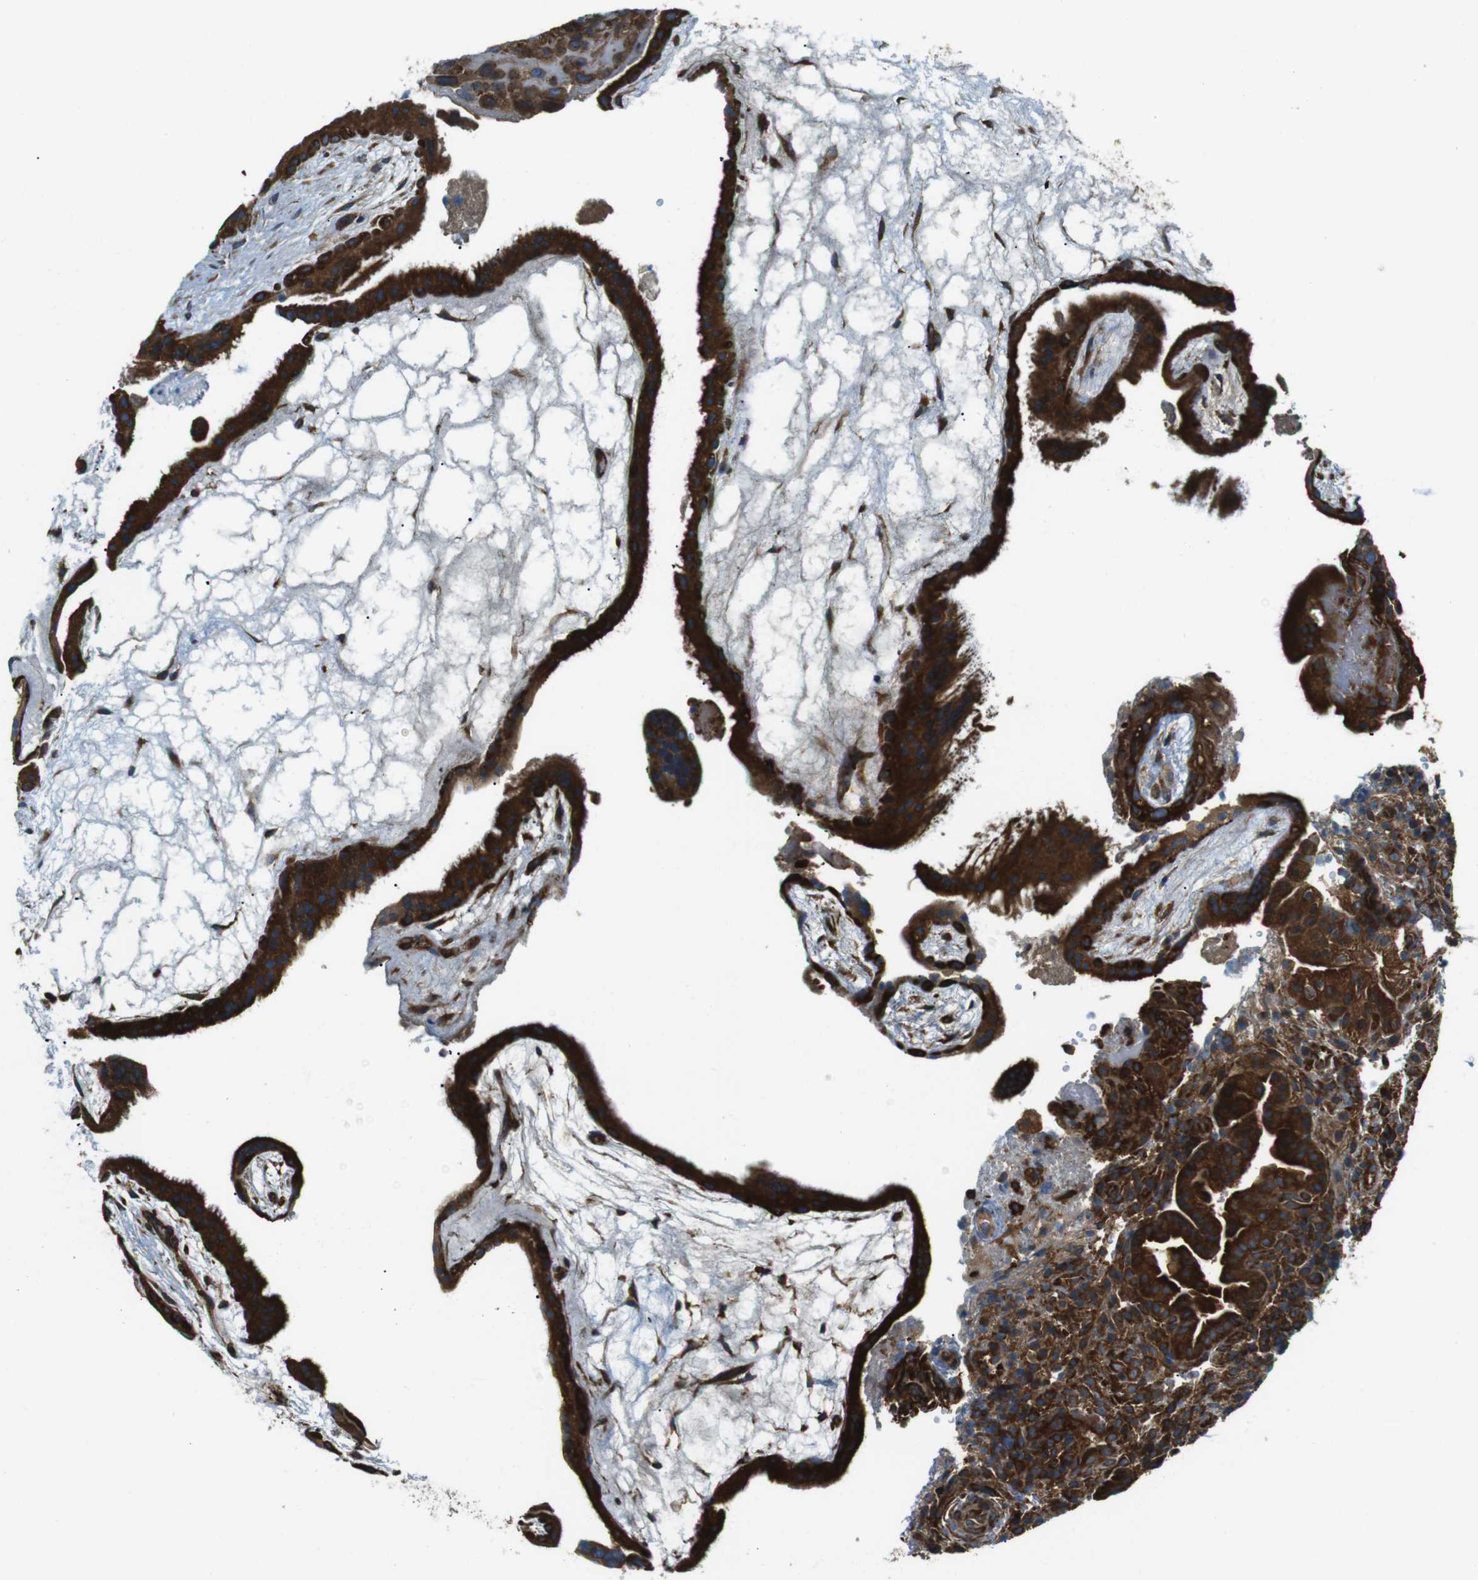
{"staining": {"intensity": "moderate", "quantity": ">75%", "location": "cytoplasmic/membranous"}, "tissue": "placenta", "cell_type": "Decidual cells", "image_type": "normal", "snomed": [{"axis": "morphology", "description": "Normal tissue, NOS"}, {"axis": "topography", "description": "Placenta"}], "caption": "Immunohistochemistry of unremarkable placenta reveals medium levels of moderate cytoplasmic/membranous positivity in about >75% of decidual cells.", "gene": "TSC1", "patient": {"sex": "female", "age": 19}}